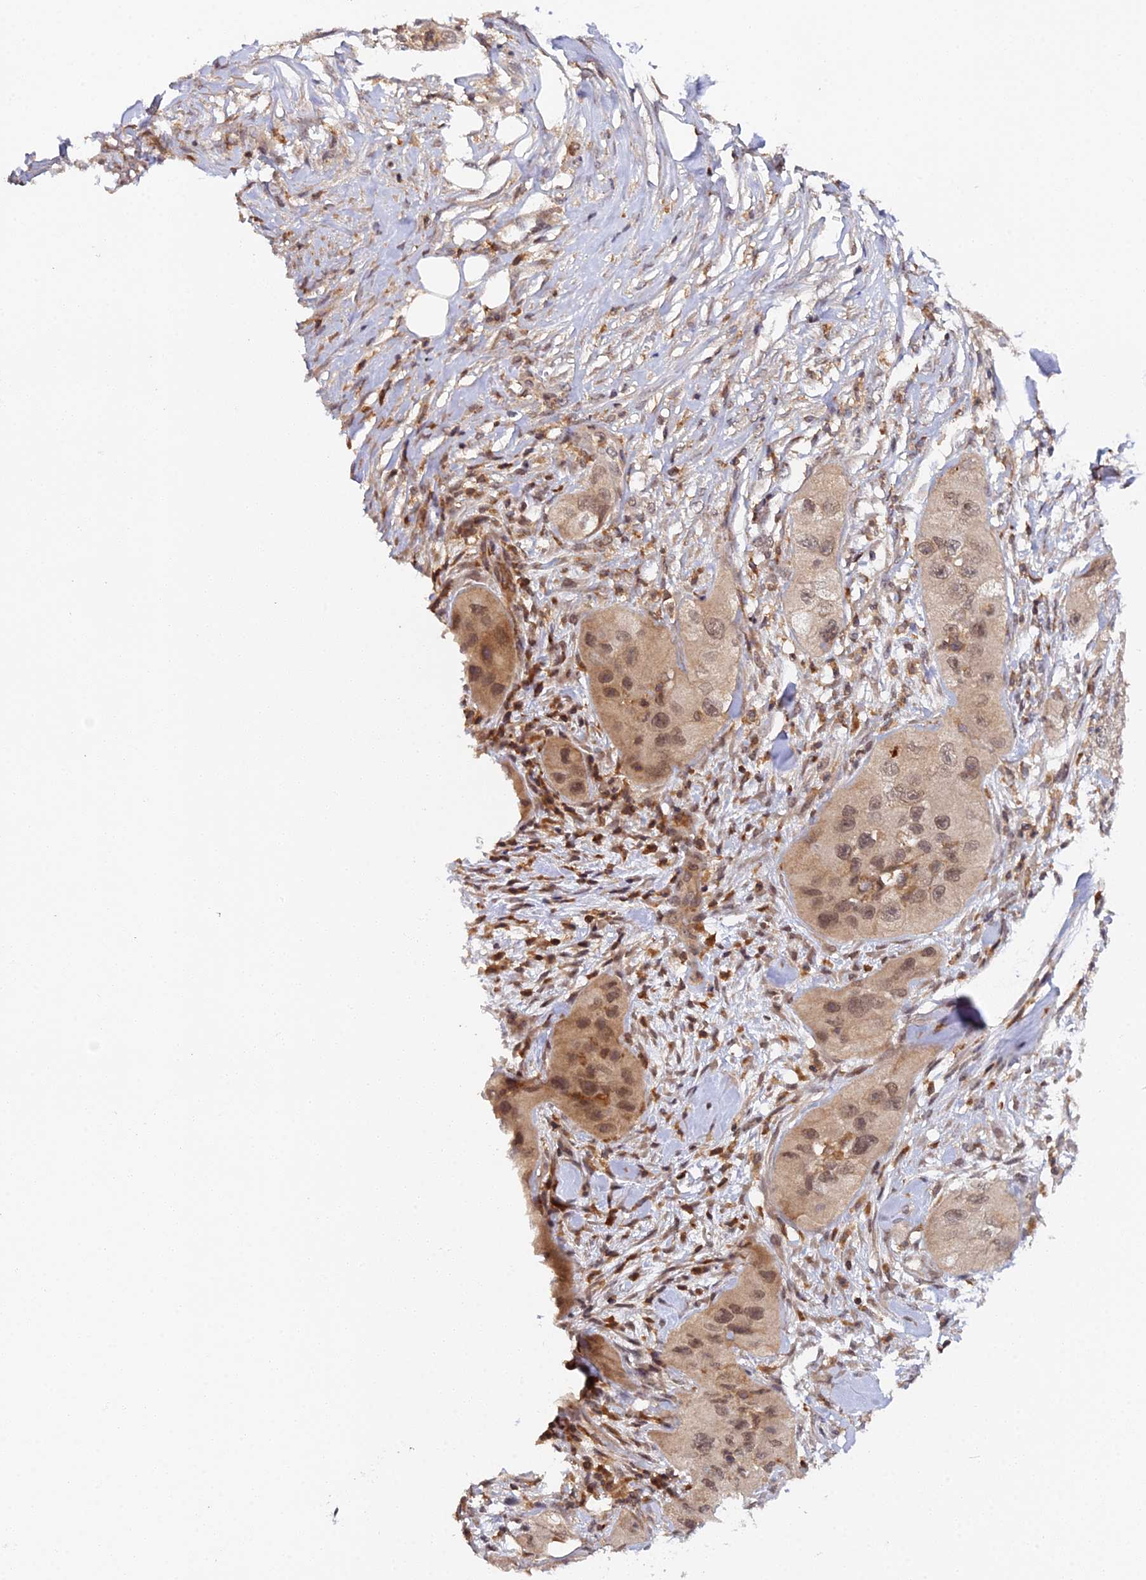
{"staining": {"intensity": "moderate", "quantity": ">75%", "location": "nuclear"}, "tissue": "skin cancer", "cell_type": "Tumor cells", "image_type": "cancer", "snomed": [{"axis": "morphology", "description": "Squamous cell carcinoma, NOS"}, {"axis": "topography", "description": "Skin"}, {"axis": "topography", "description": "Subcutis"}], "caption": "Tumor cells display moderate nuclear staining in approximately >75% of cells in skin squamous cell carcinoma.", "gene": "TPRX1", "patient": {"sex": "male", "age": 73}}